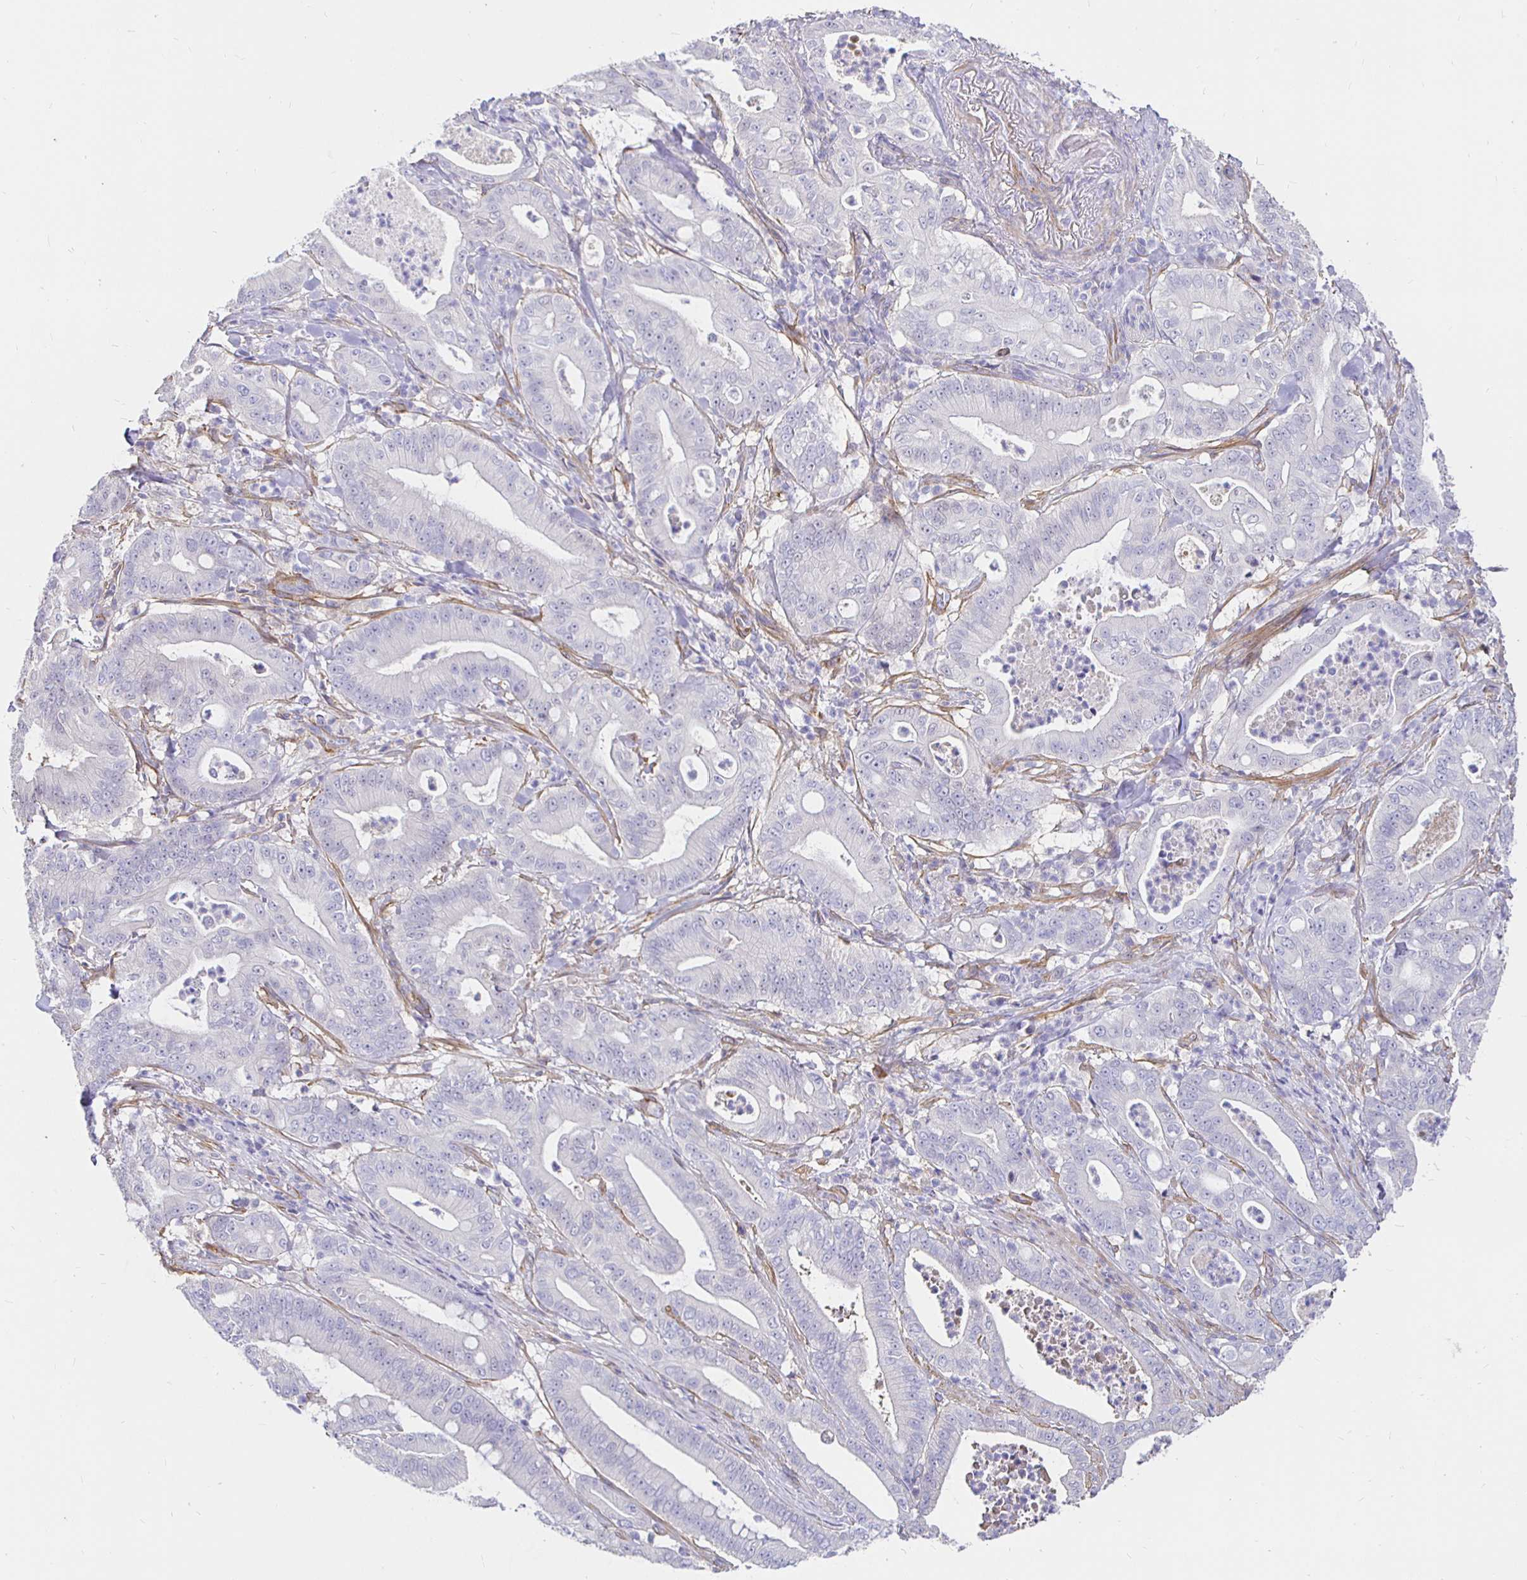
{"staining": {"intensity": "negative", "quantity": "none", "location": "none"}, "tissue": "pancreatic cancer", "cell_type": "Tumor cells", "image_type": "cancer", "snomed": [{"axis": "morphology", "description": "Adenocarcinoma, NOS"}, {"axis": "topography", "description": "Pancreas"}], "caption": "This is an immunohistochemistry (IHC) histopathology image of human pancreatic cancer (adenocarcinoma). There is no positivity in tumor cells.", "gene": "PALM2AKAP2", "patient": {"sex": "male", "age": 71}}